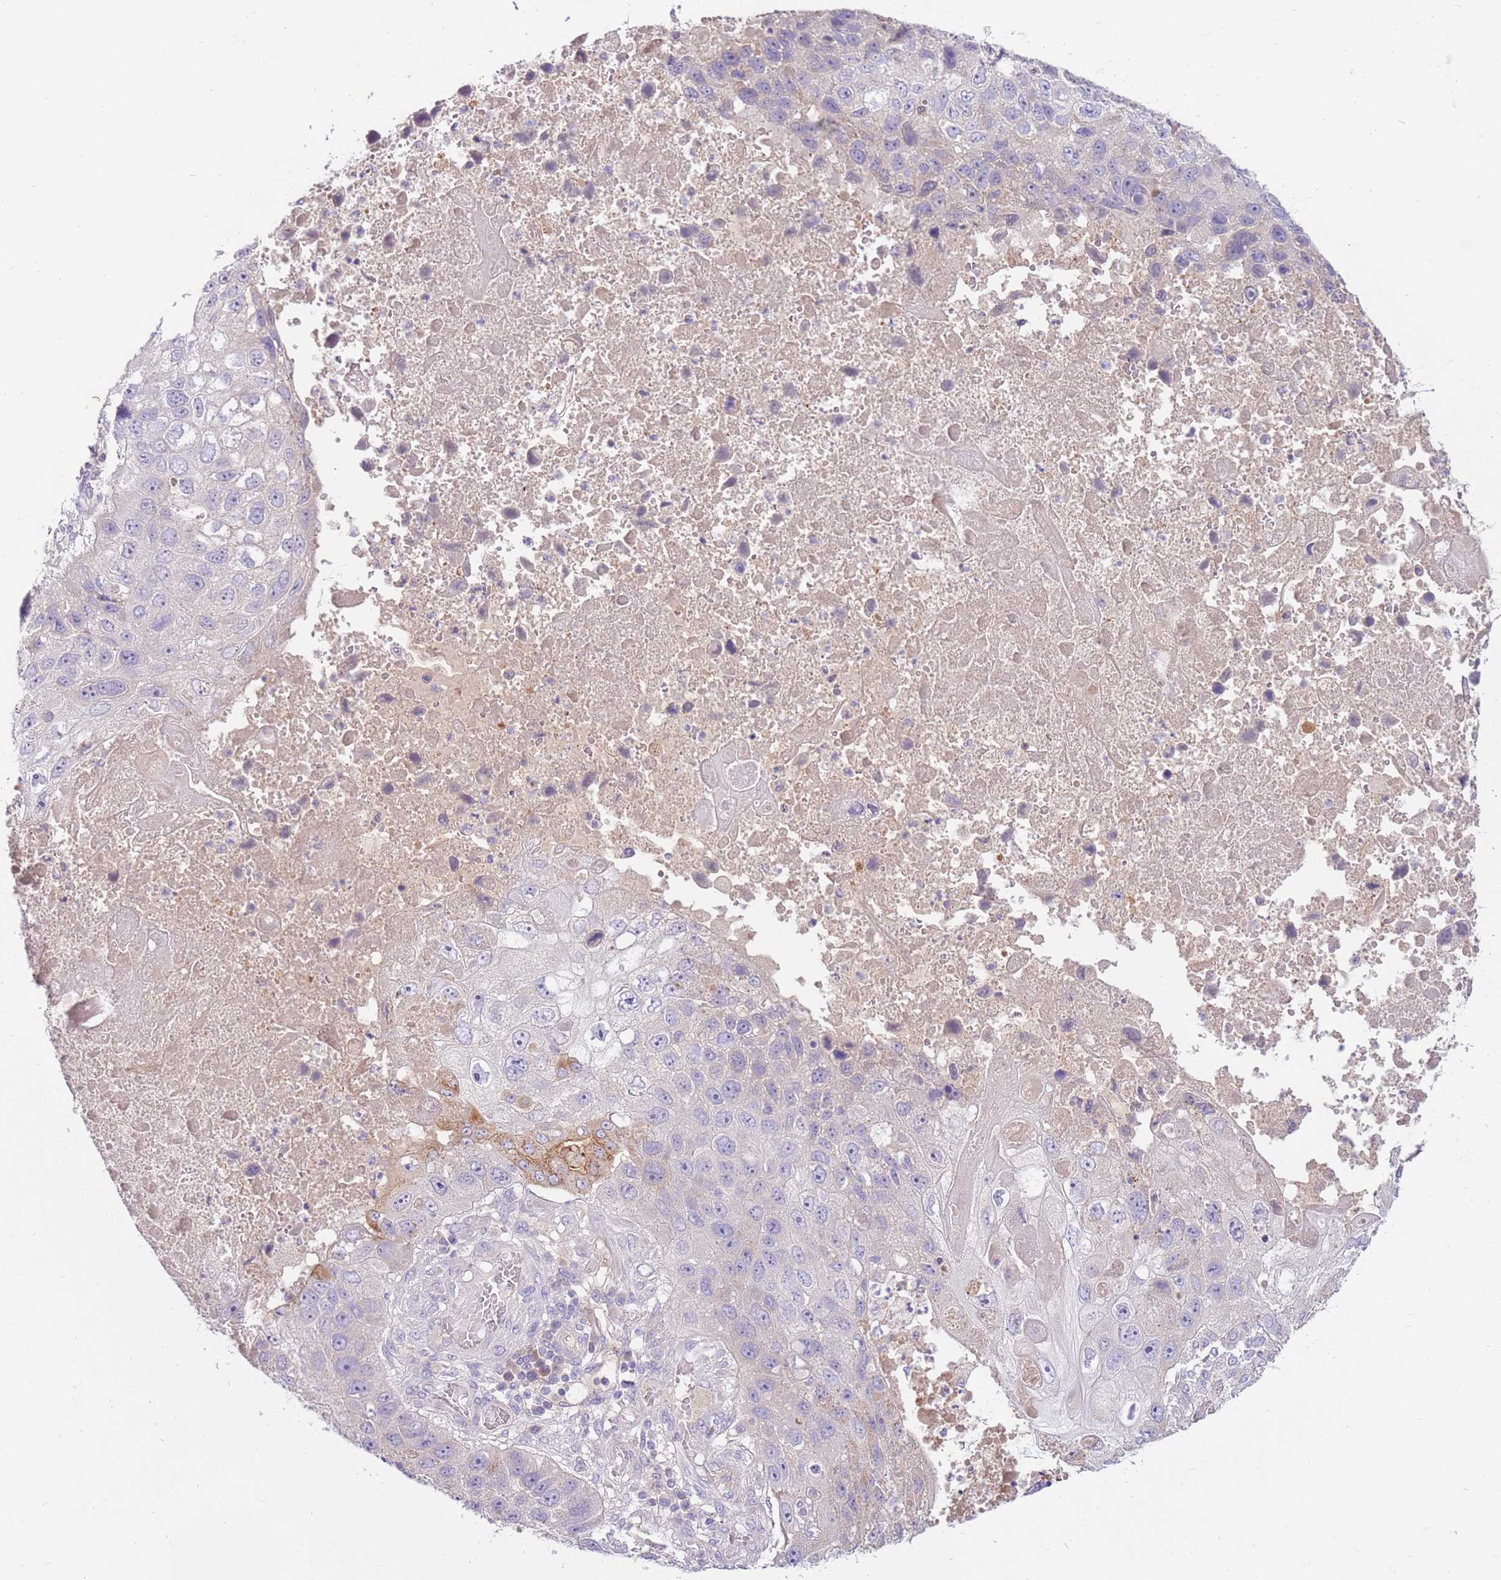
{"staining": {"intensity": "negative", "quantity": "none", "location": "none"}, "tissue": "lung cancer", "cell_type": "Tumor cells", "image_type": "cancer", "snomed": [{"axis": "morphology", "description": "Squamous cell carcinoma, NOS"}, {"axis": "topography", "description": "Lung"}], "caption": "IHC image of human squamous cell carcinoma (lung) stained for a protein (brown), which shows no expression in tumor cells. Brightfield microscopy of immunohistochemistry stained with DAB (3,3'-diaminobenzidine) (brown) and hematoxylin (blue), captured at high magnification.", "gene": "SLC44A4", "patient": {"sex": "male", "age": 61}}